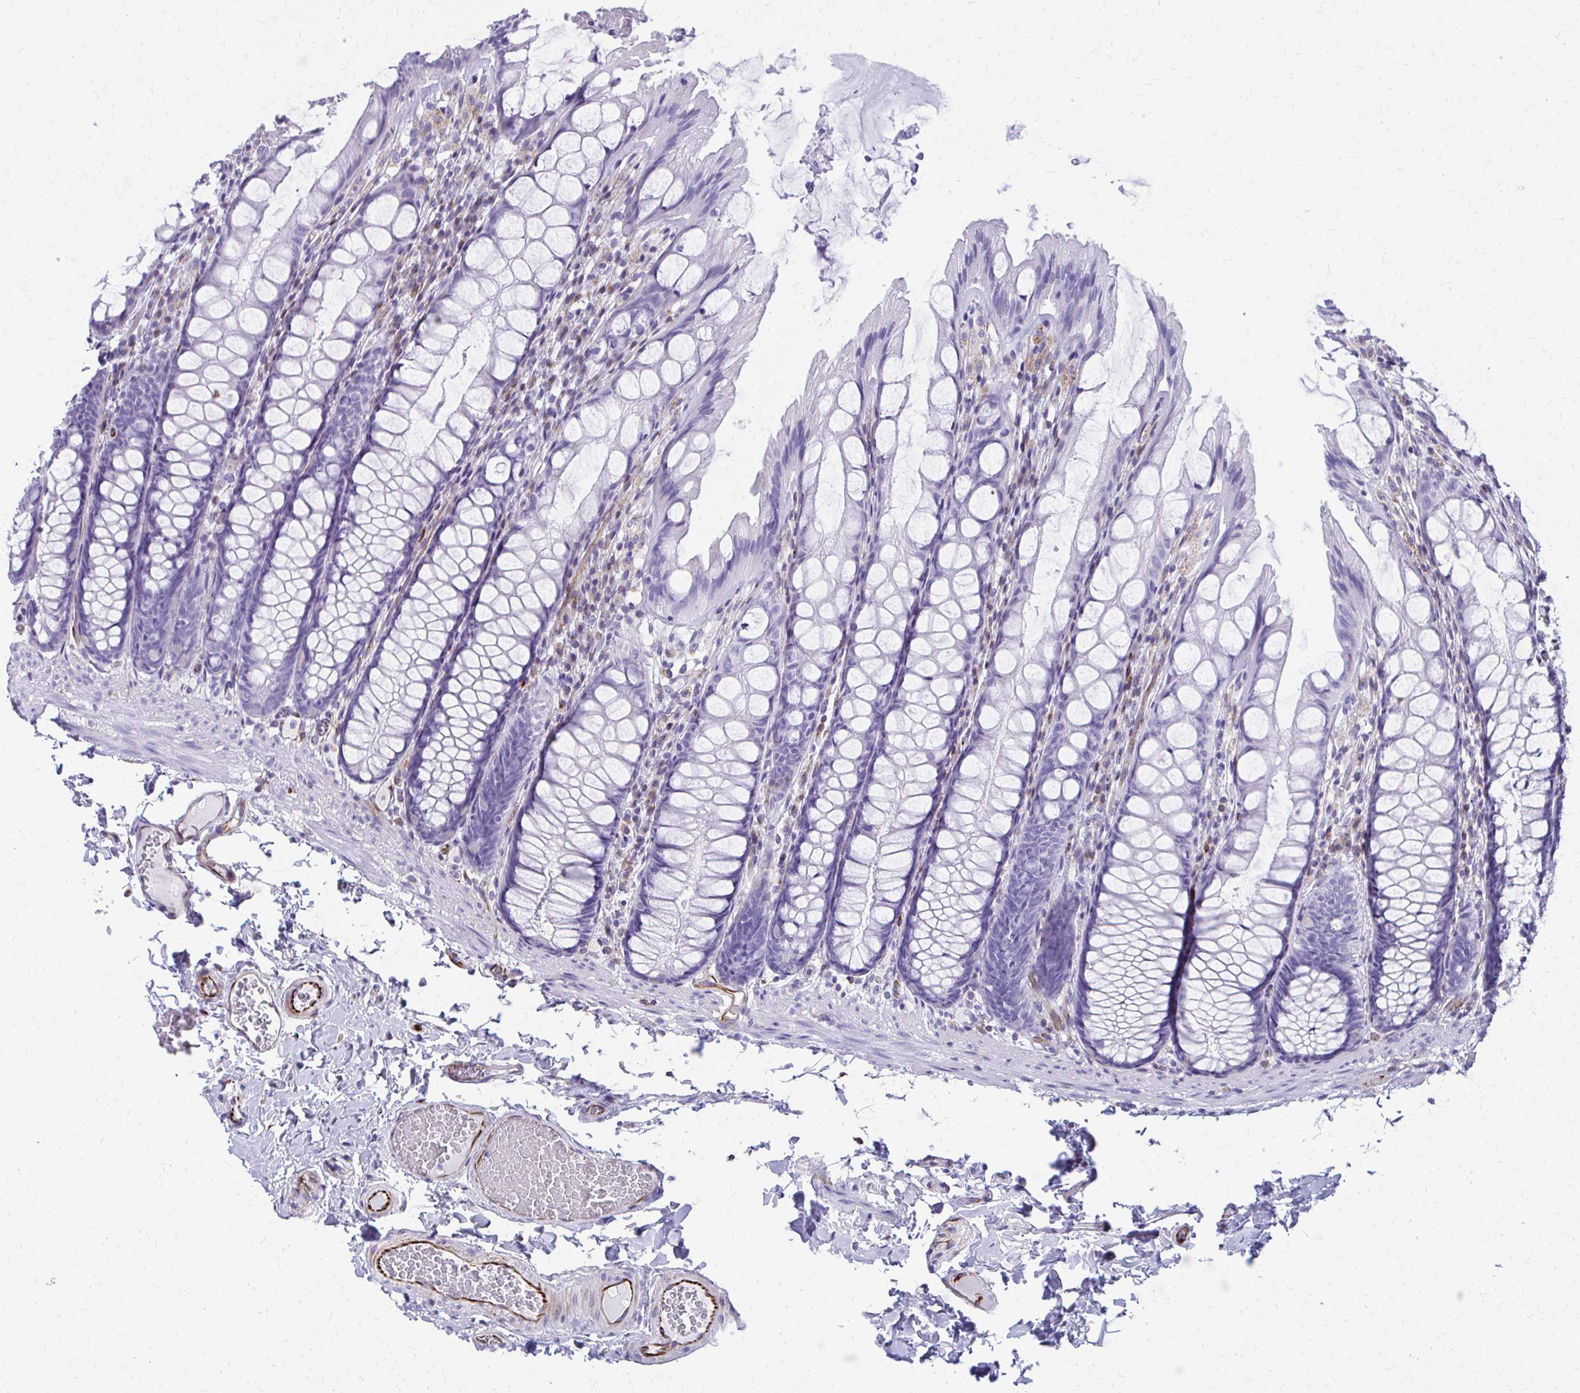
{"staining": {"intensity": "strong", "quantity": ">75%", "location": "cytoplasmic/membranous"}, "tissue": "colon", "cell_type": "Endothelial cells", "image_type": "normal", "snomed": [{"axis": "morphology", "description": "Normal tissue, NOS"}, {"axis": "topography", "description": "Colon"}], "caption": "Immunohistochemistry (IHC) micrograph of unremarkable colon: human colon stained using immunohistochemistry displays high levels of strong protein expression localized specifically in the cytoplasmic/membranous of endothelial cells, appearing as a cytoplasmic/membranous brown color.", "gene": "TRIM6", "patient": {"sex": "male", "age": 47}}